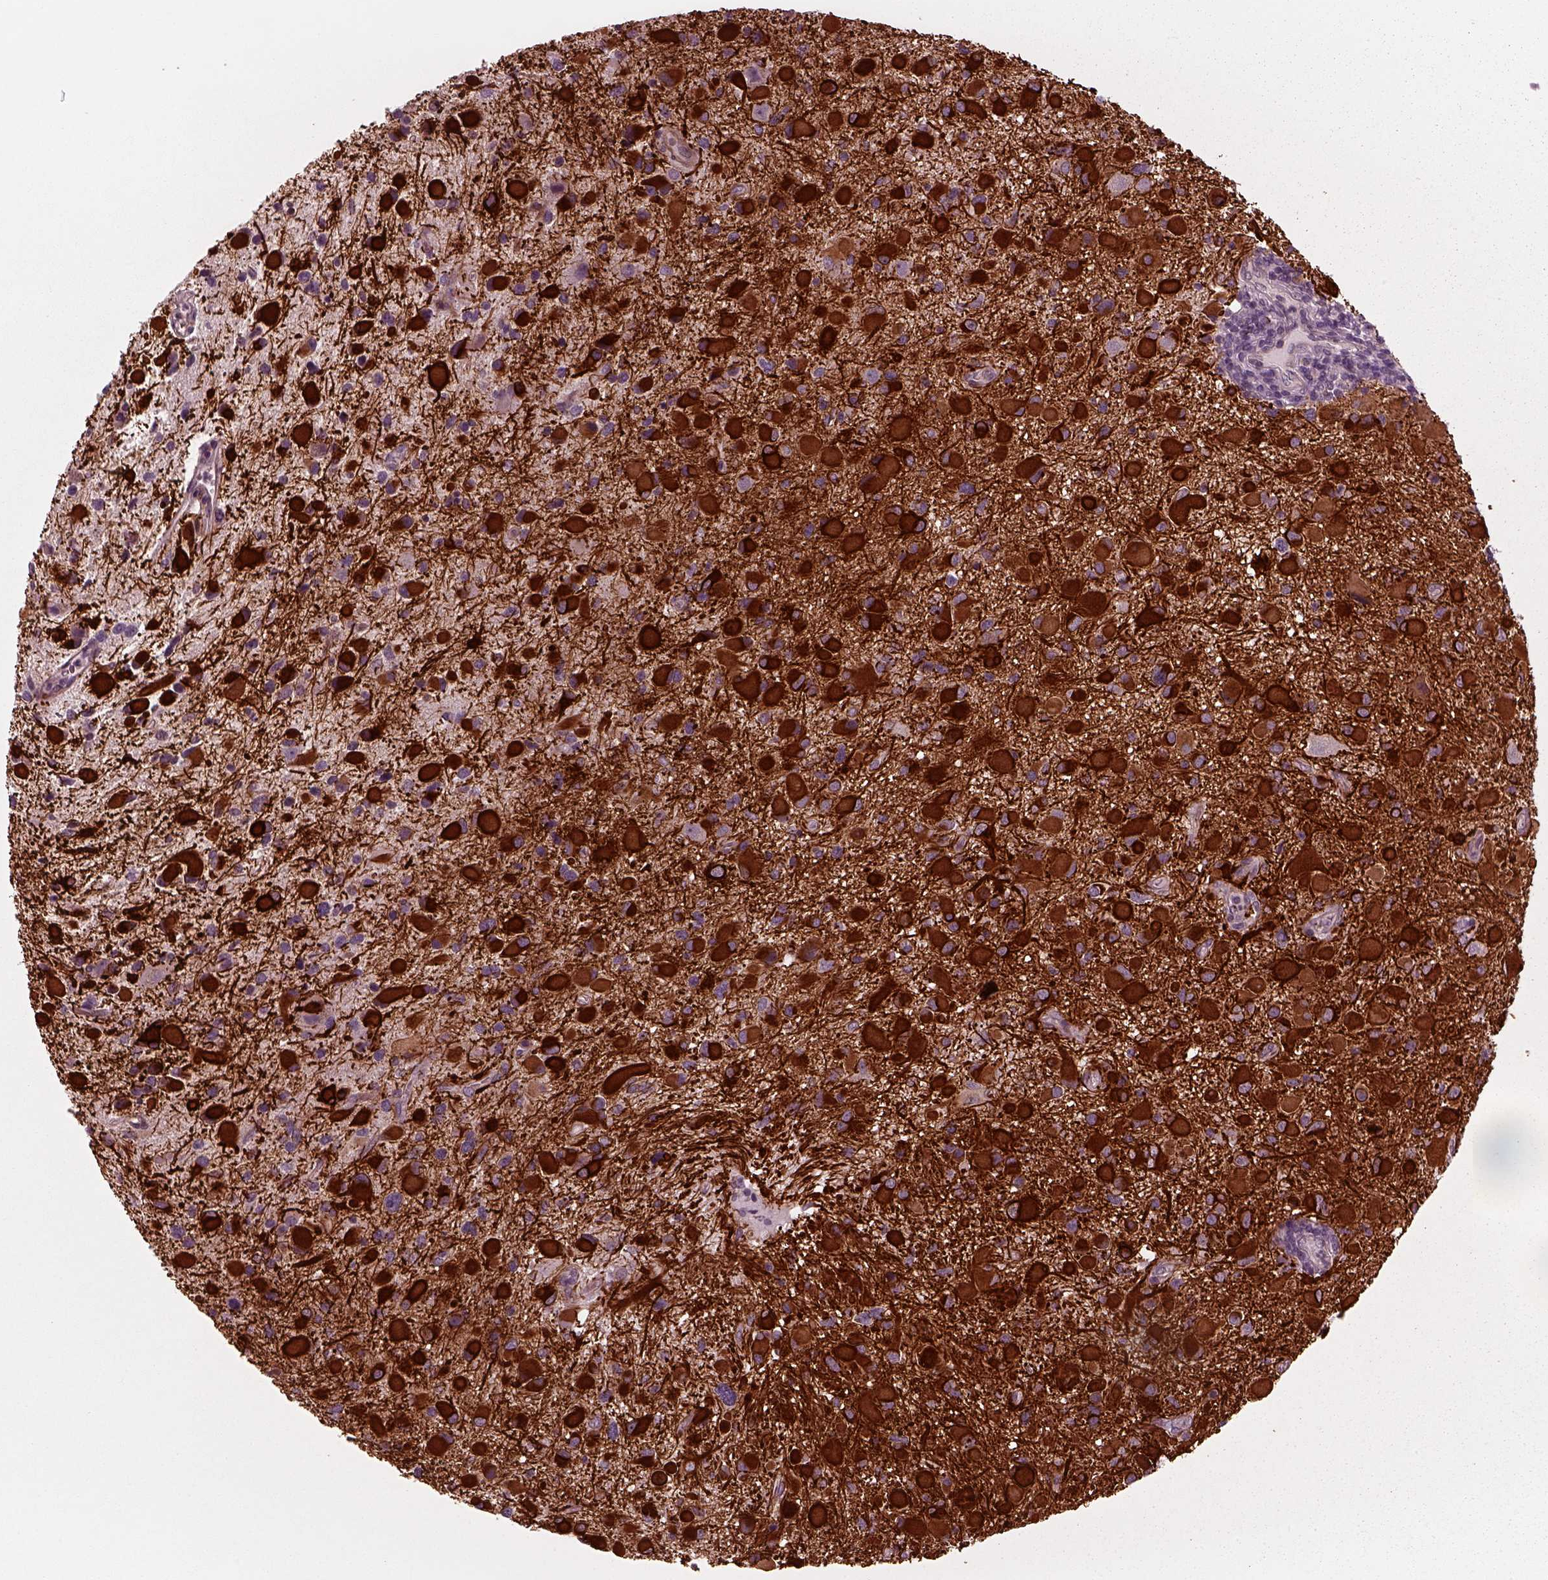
{"staining": {"intensity": "strong", "quantity": ">75%", "location": "cytoplasmic/membranous"}, "tissue": "glioma", "cell_type": "Tumor cells", "image_type": "cancer", "snomed": [{"axis": "morphology", "description": "Glioma, malignant, Low grade"}, {"axis": "topography", "description": "Brain"}], "caption": "This photomicrograph displays immunohistochemistry (IHC) staining of malignant low-grade glioma, with high strong cytoplasmic/membranous positivity in approximately >75% of tumor cells.", "gene": "KIF6", "patient": {"sex": "female", "age": 32}}